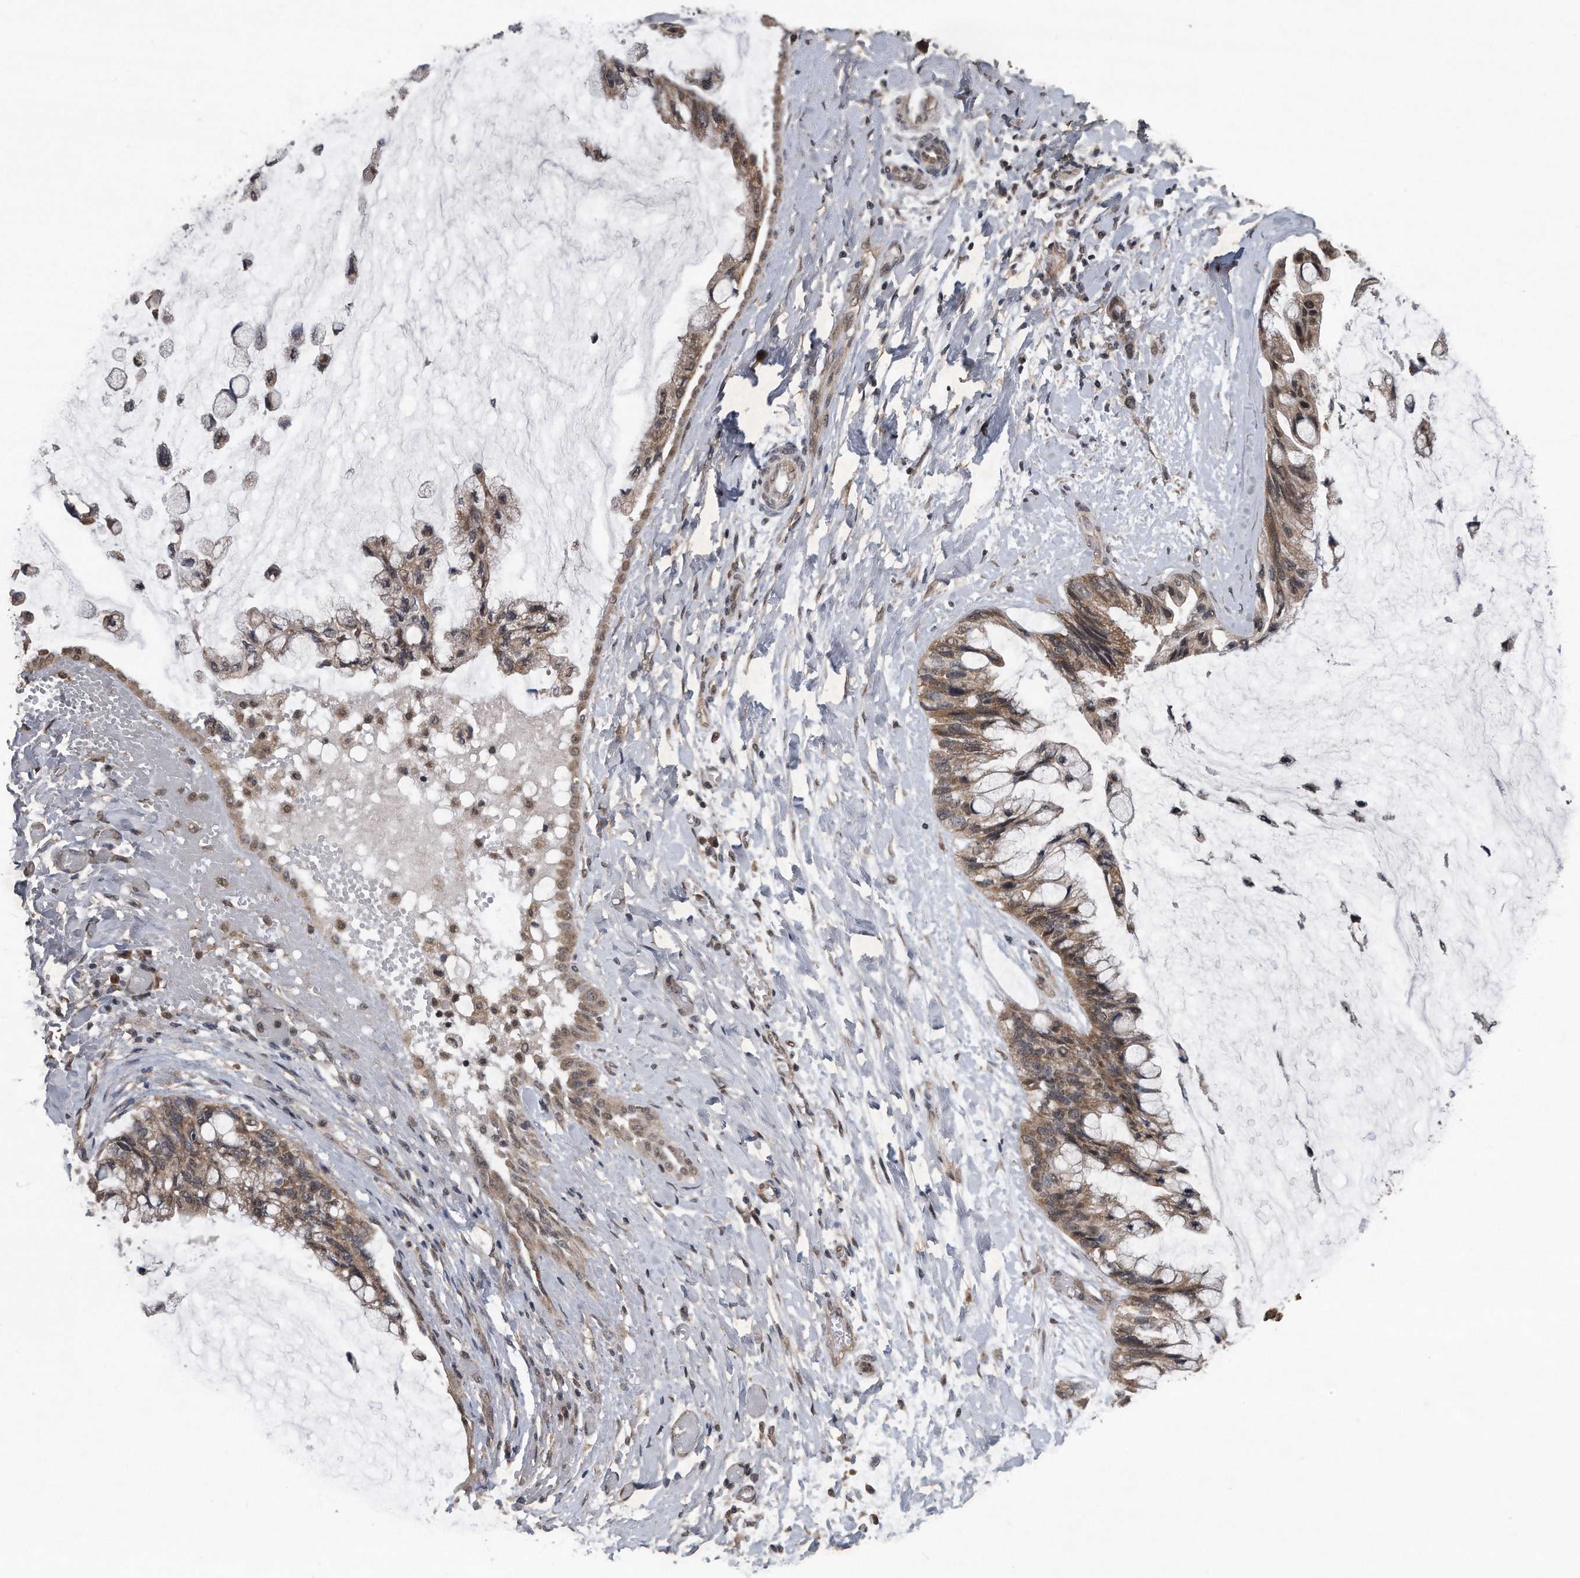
{"staining": {"intensity": "weak", "quantity": ">75%", "location": "cytoplasmic/membranous"}, "tissue": "ovarian cancer", "cell_type": "Tumor cells", "image_type": "cancer", "snomed": [{"axis": "morphology", "description": "Cystadenocarcinoma, mucinous, NOS"}, {"axis": "topography", "description": "Ovary"}], "caption": "A brown stain highlights weak cytoplasmic/membranous staining of a protein in human ovarian cancer (mucinous cystadenocarcinoma) tumor cells. The staining is performed using DAB (3,3'-diaminobenzidine) brown chromogen to label protein expression. The nuclei are counter-stained blue using hematoxylin.", "gene": "CRYZL1", "patient": {"sex": "female", "age": 39}}